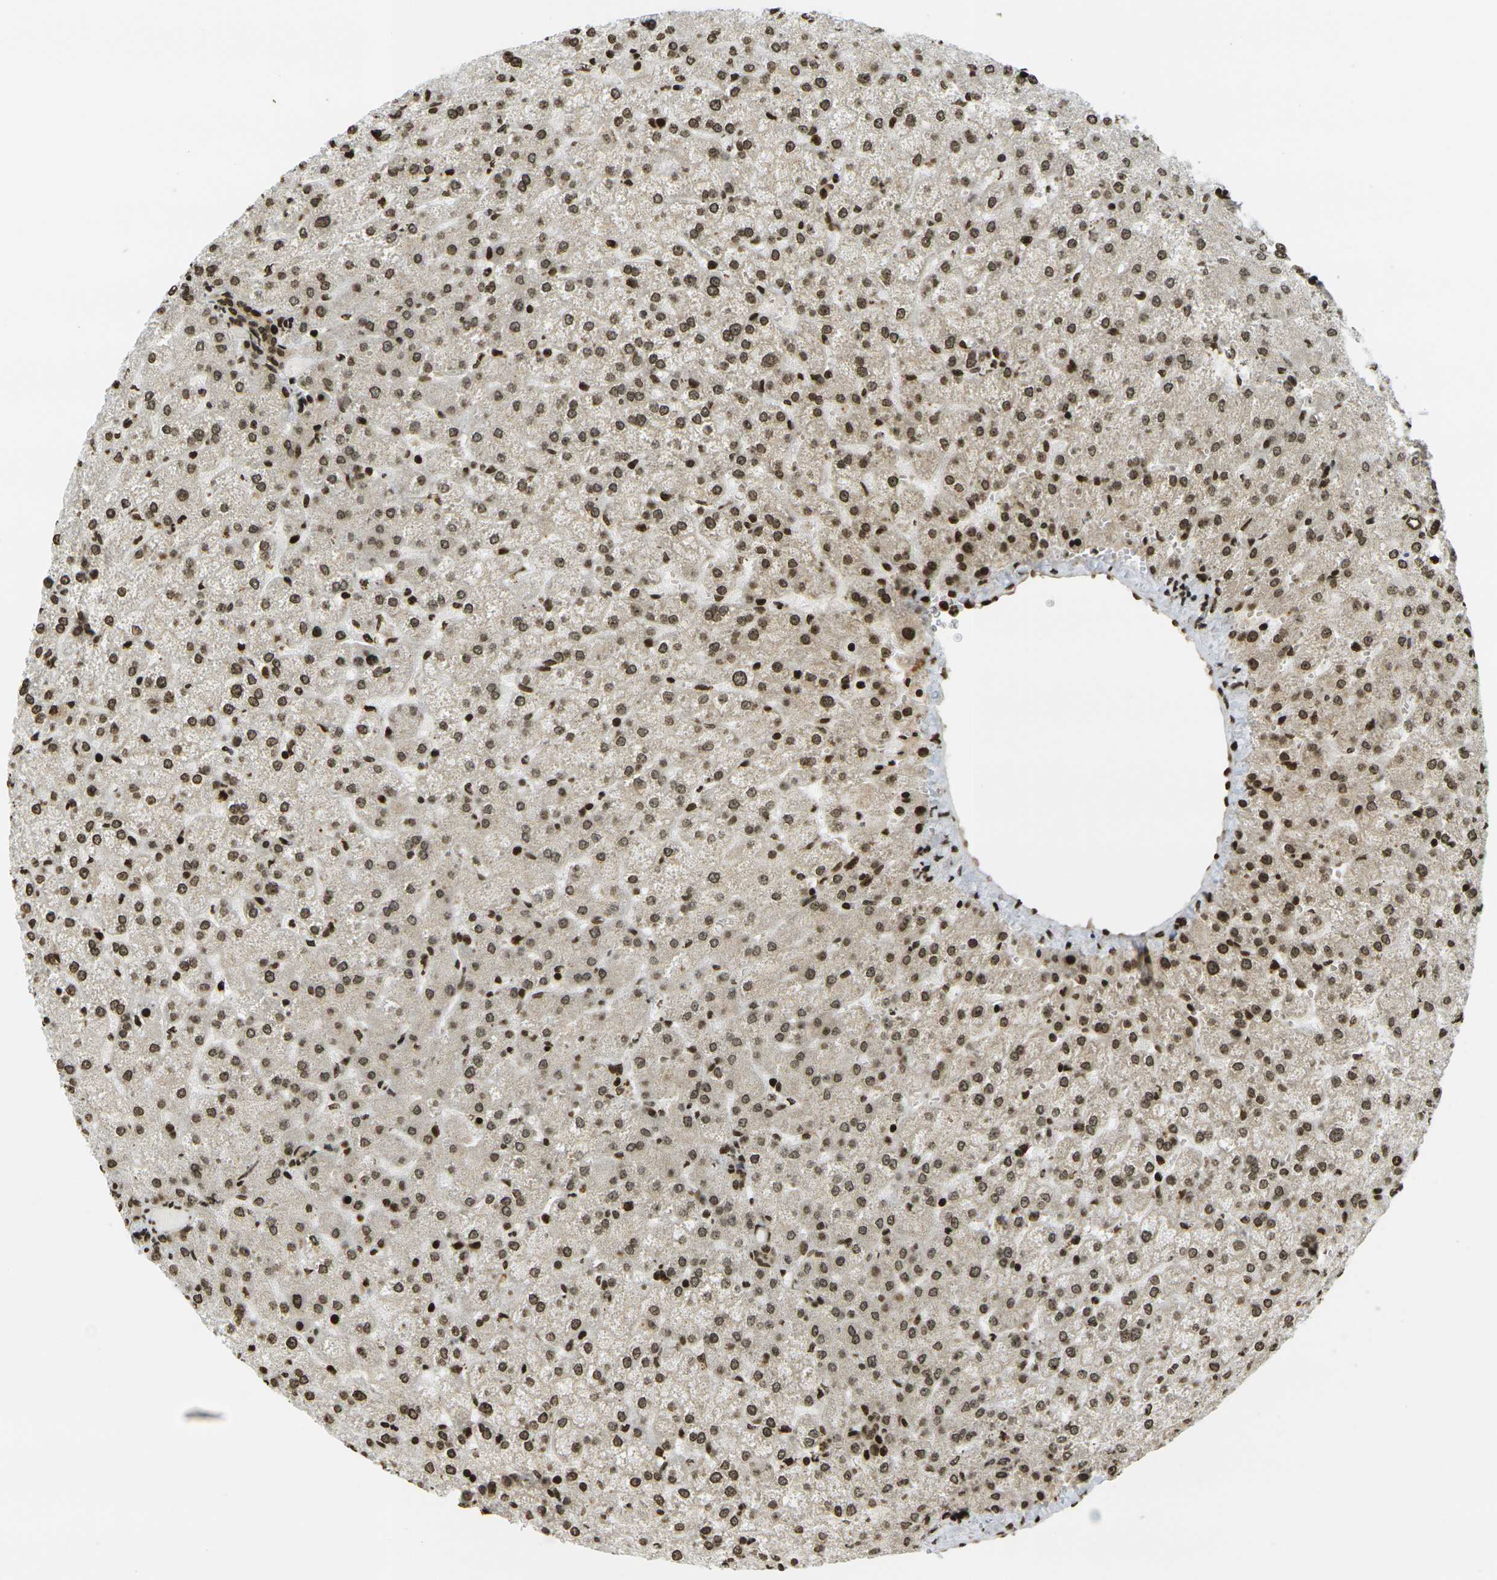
{"staining": {"intensity": "moderate", "quantity": ">75%", "location": "nuclear"}, "tissue": "liver", "cell_type": "Cholangiocytes", "image_type": "normal", "snomed": [{"axis": "morphology", "description": "Normal tissue, NOS"}, {"axis": "topography", "description": "Liver"}], "caption": "A brown stain shows moderate nuclear positivity of a protein in cholangiocytes of unremarkable human liver. The staining is performed using DAB brown chromogen to label protein expression. The nuclei are counter-stained blue using hematoxylin.", "gene": "RUVBL2", "patient": {"sex": "female", "age": 32}}